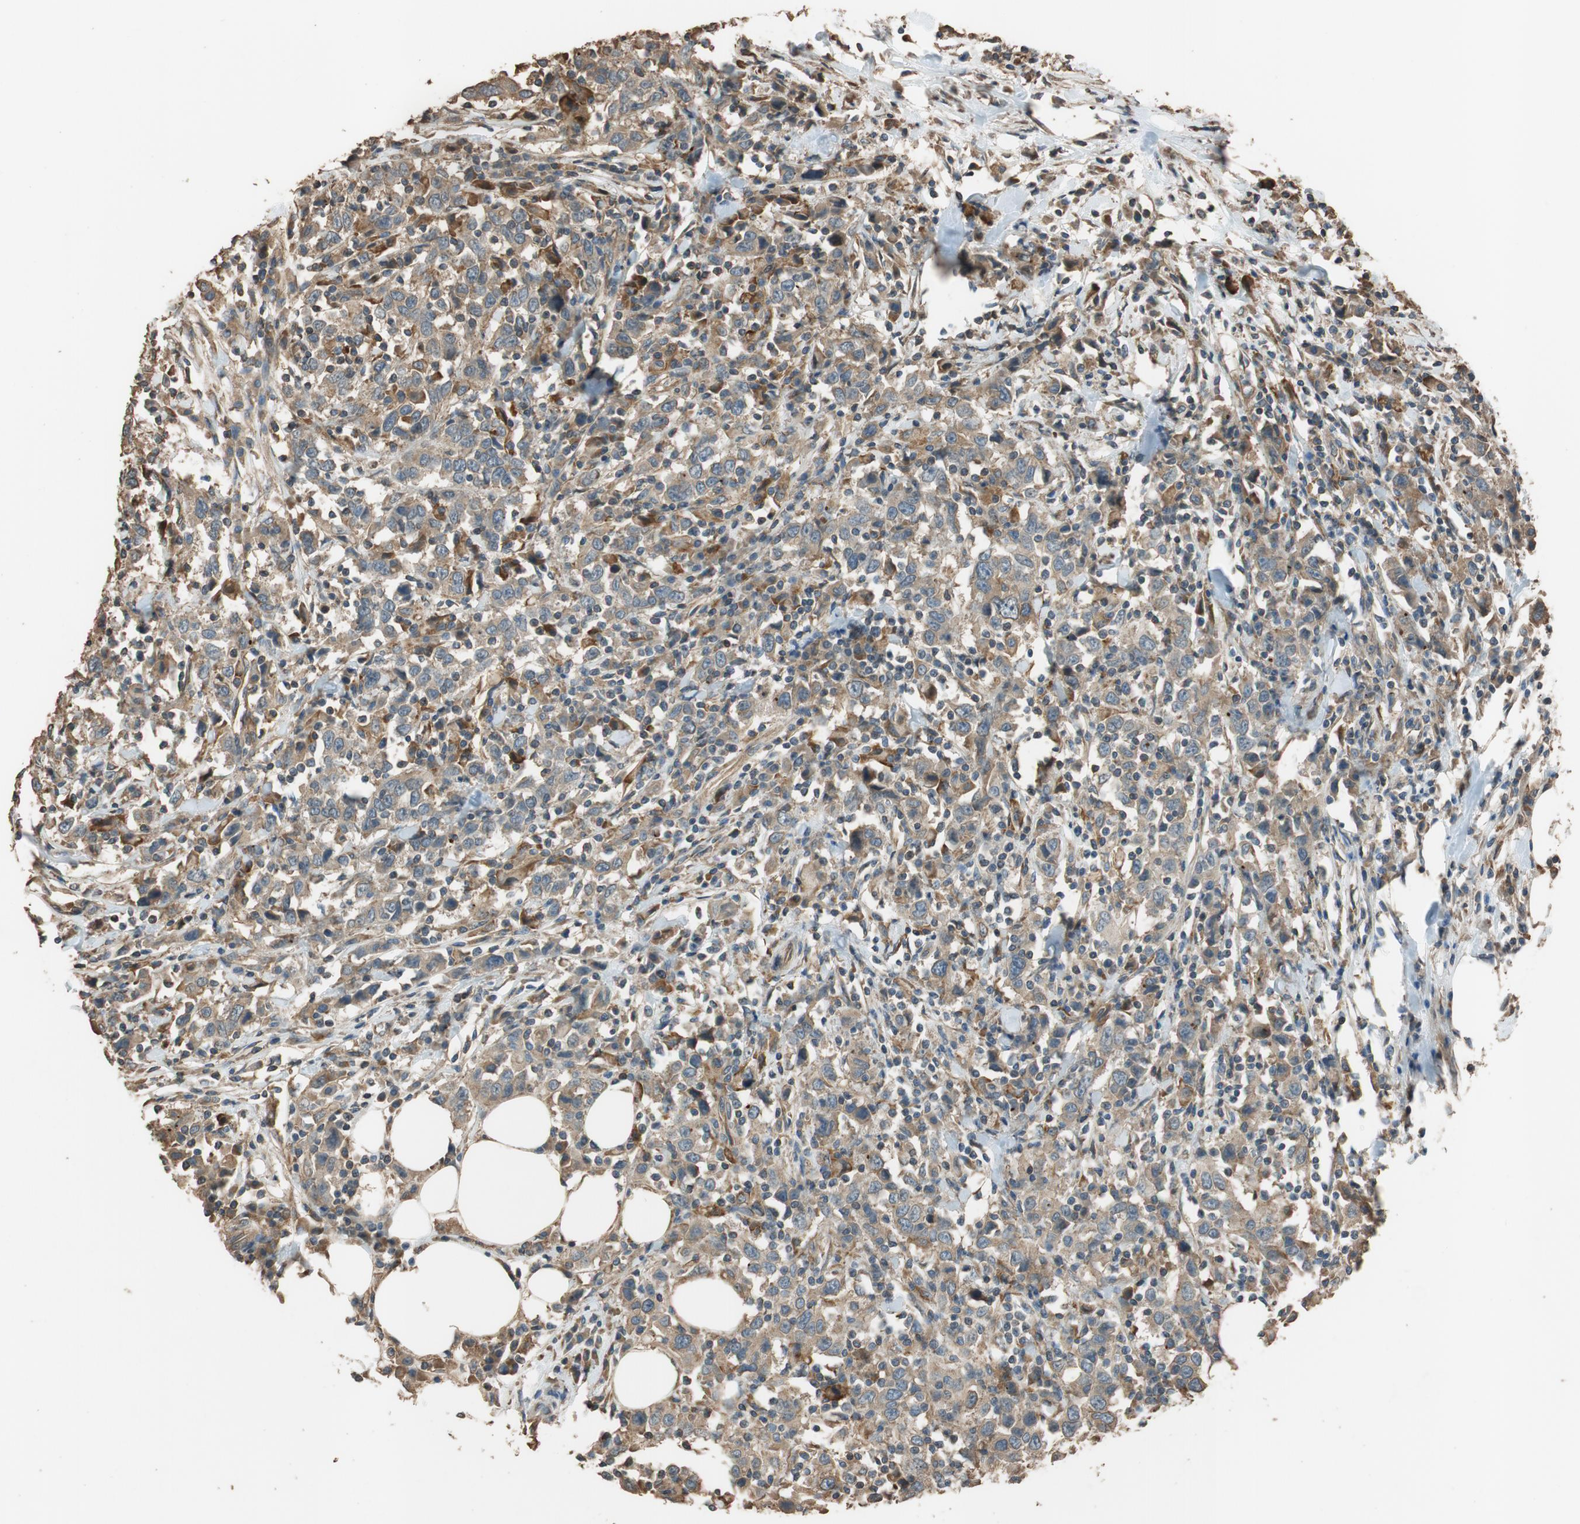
{"staining": {"intensity": "moderate", "quantity": ">75%", "location": "cytoplasmic/membranous"}, "tissue": "urothelial cancer", "cell_type": "Tumor cells", "image_type": "cancer", "snomed": [{"axis": "morphology", "description": "Urothelial carcinoma, High grade"}, {"axis": "topography", "description": "Urinary bladder"}], "caption": "Protein staining of urothelial cancer tissue shows moderate cytoplasmic/membranous positivity in approximately >75% of tumor cells.", "gene": "MST1R", "patient": {"sex": "male", "age": 61}}